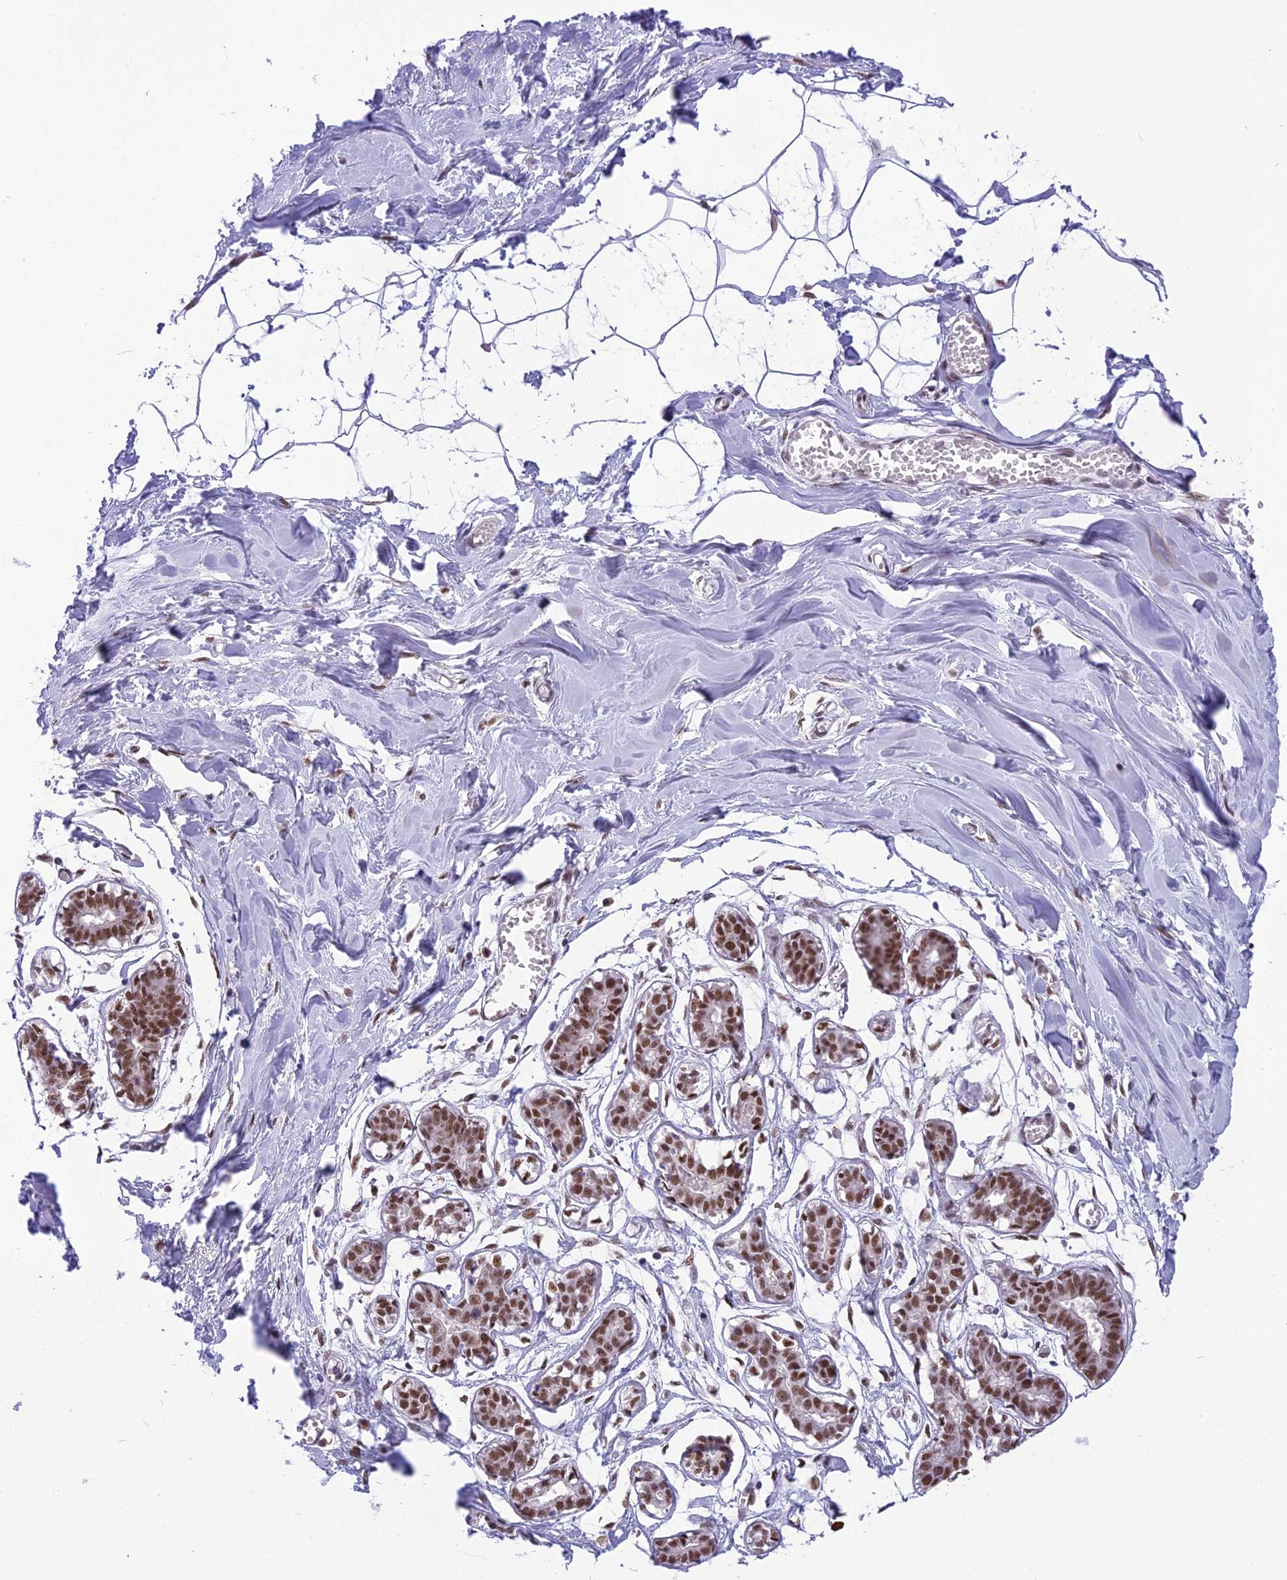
{"staining": {"intensity": "moderate", "quantity": ">75%", "location": "nuclear"}, "tissue": "breast", "cell_type": "Adipocytes", "image_type": "normal", "snomed": [{"axis": "morphology", "description": "Normal tissue, NOS"}, {"axis": "topography", "description": "Breast"}], "caption": "This histopathology image displays benign breast stained with IHC to label a protein in brown. The nuclear of adipocytes show moderate positivity for the protein. Nuclei are counter-stained blue.", "gene": "IRF2BP1", "patient": {"sex": "female", "age": 27}}